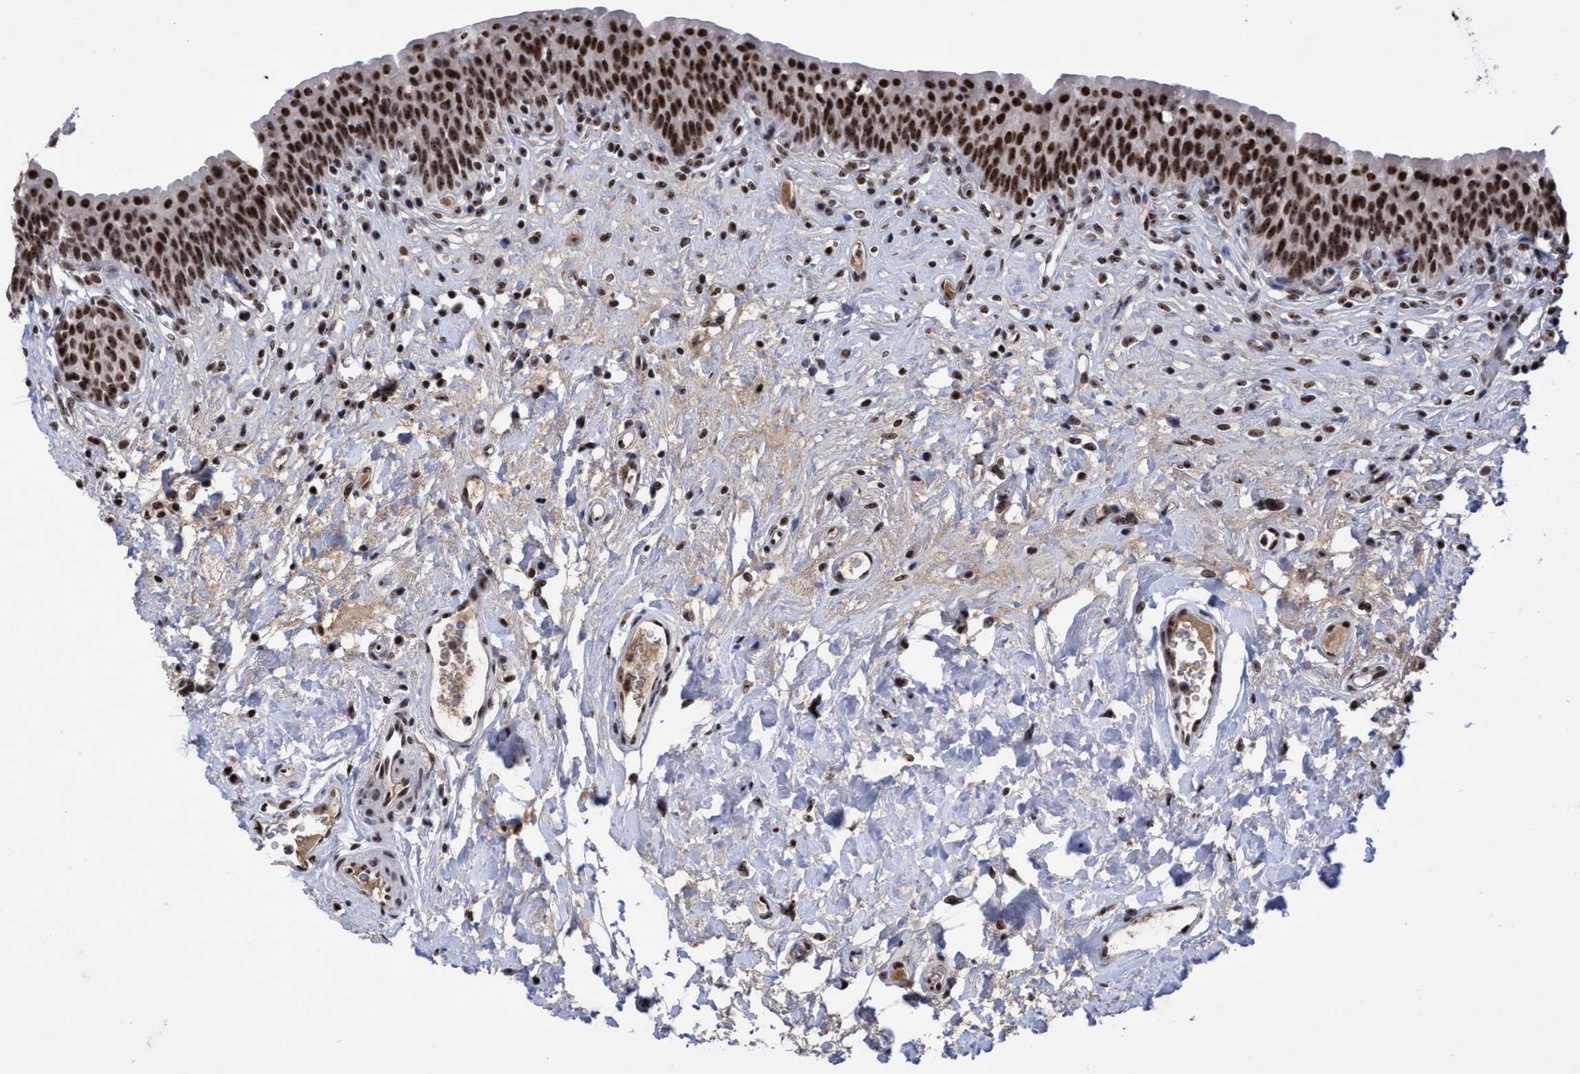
{"staining": {"intensity": "strong", "quantity": ">75%", "location": "nuclear"}, "tissue": "urinary bladder", "cell_type": "Urothelial cells", "image_type": "normal", "snomed": [{"axis": "morphology", "description": "Normal tissue, NOS"}, {"axis": "topography", "description": "Urinary bladder"}], "caption": "About >75% of urothelial cells in unremarkable human urinary bladder display strong nuclear protein positivity as visualized by brown immunohistochemical staining.", "gene": "EFCAB10", "patient": {"sex": "male", "age": 83}}